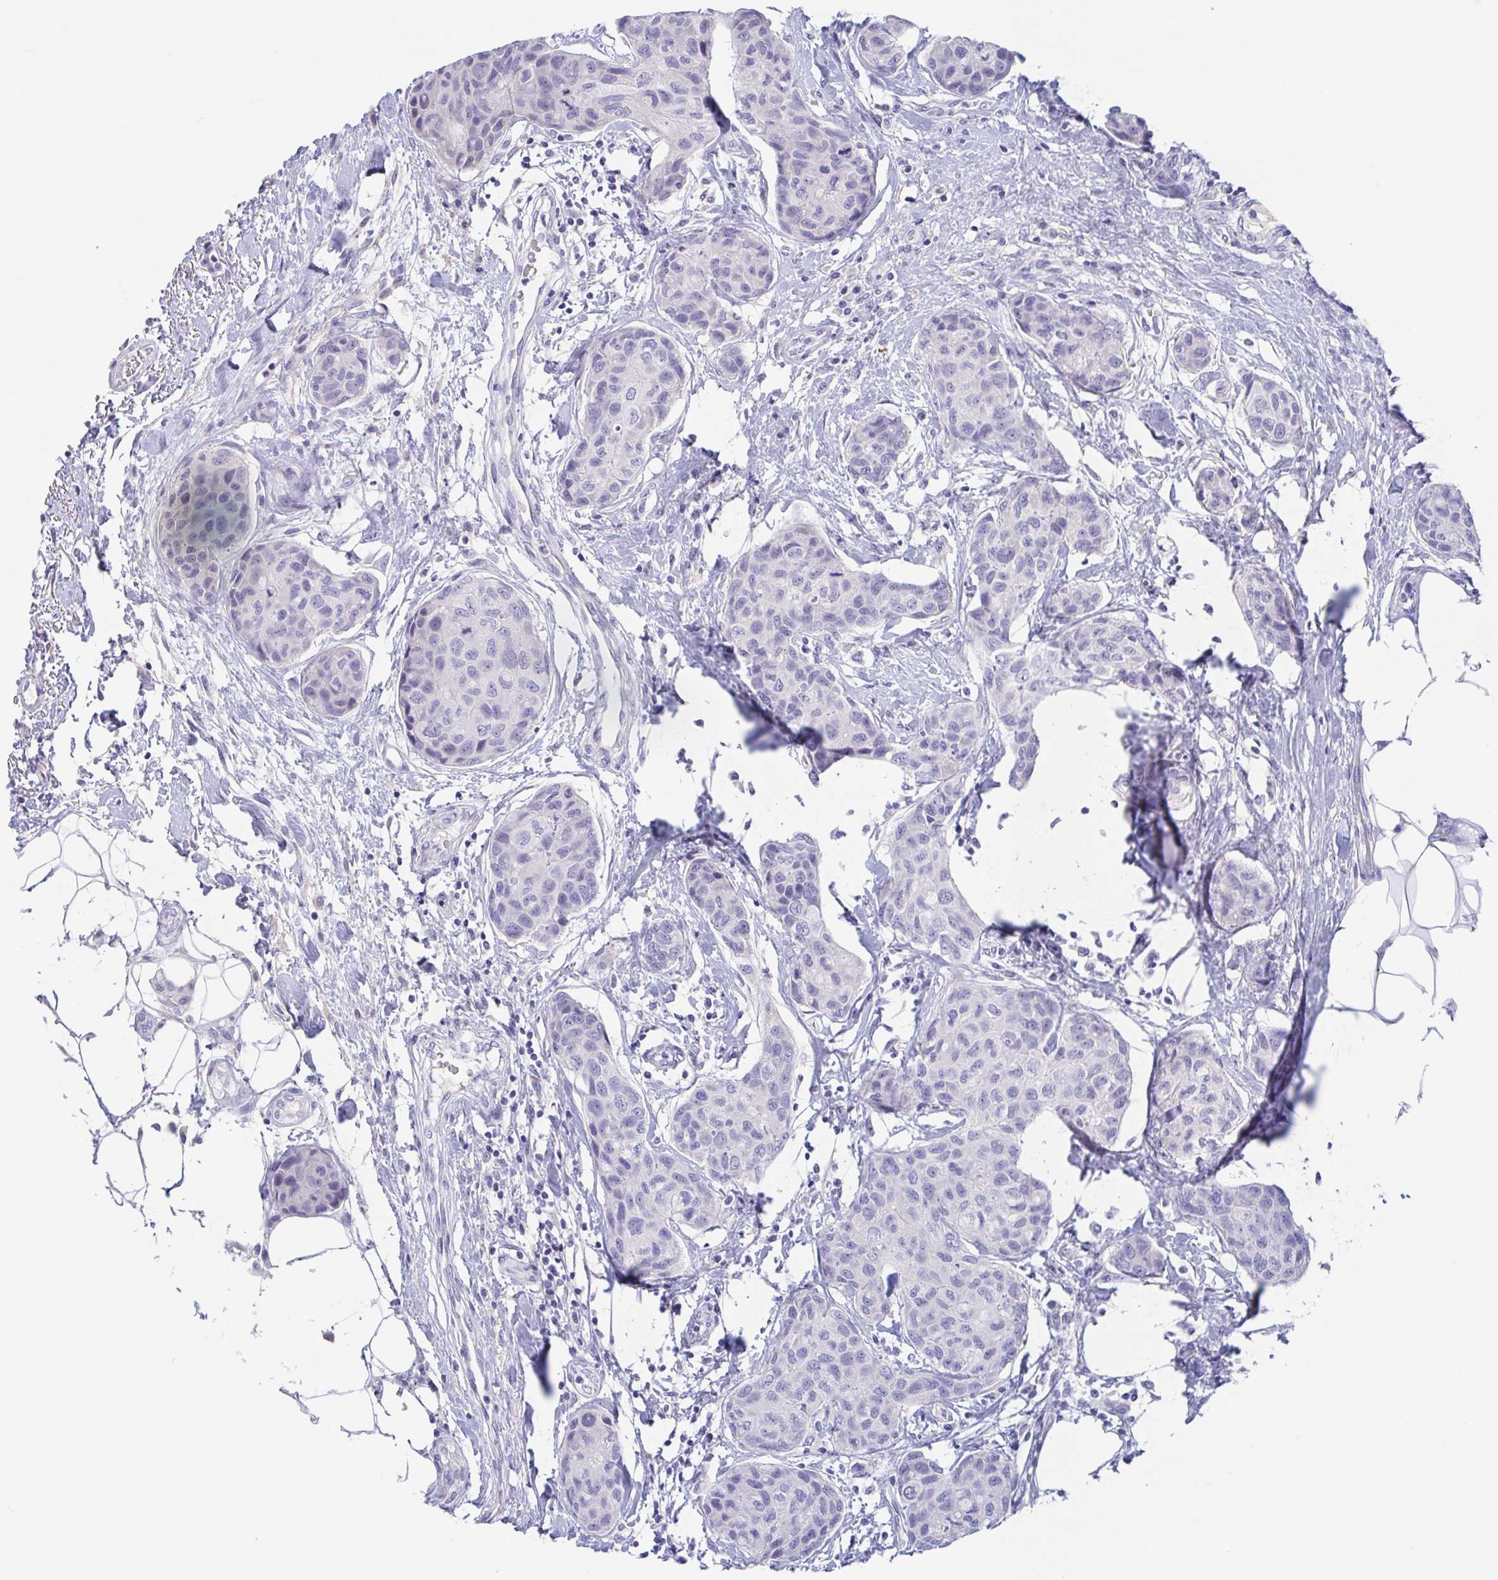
{"staining": {"intensity": "negative", "quantity": "none", "location": "none"}, "tissue": "breast cancer", "cell_type": "Tumor cells", "image_type": "cancer", "snomed": [{"axis": "morphology", "description": "Duct carcinoma"}, {"axis": "topography", "description": "Breast"}], "caption": "High power microscopy image of an immunohistochemistry (IHC) photomicrograph of breast cancer (infiltrating ductal carcinoma), revealing no significant expression in tumor cells.", "gene": "TREH", "patient": {"sex": "female", "age": 80}}